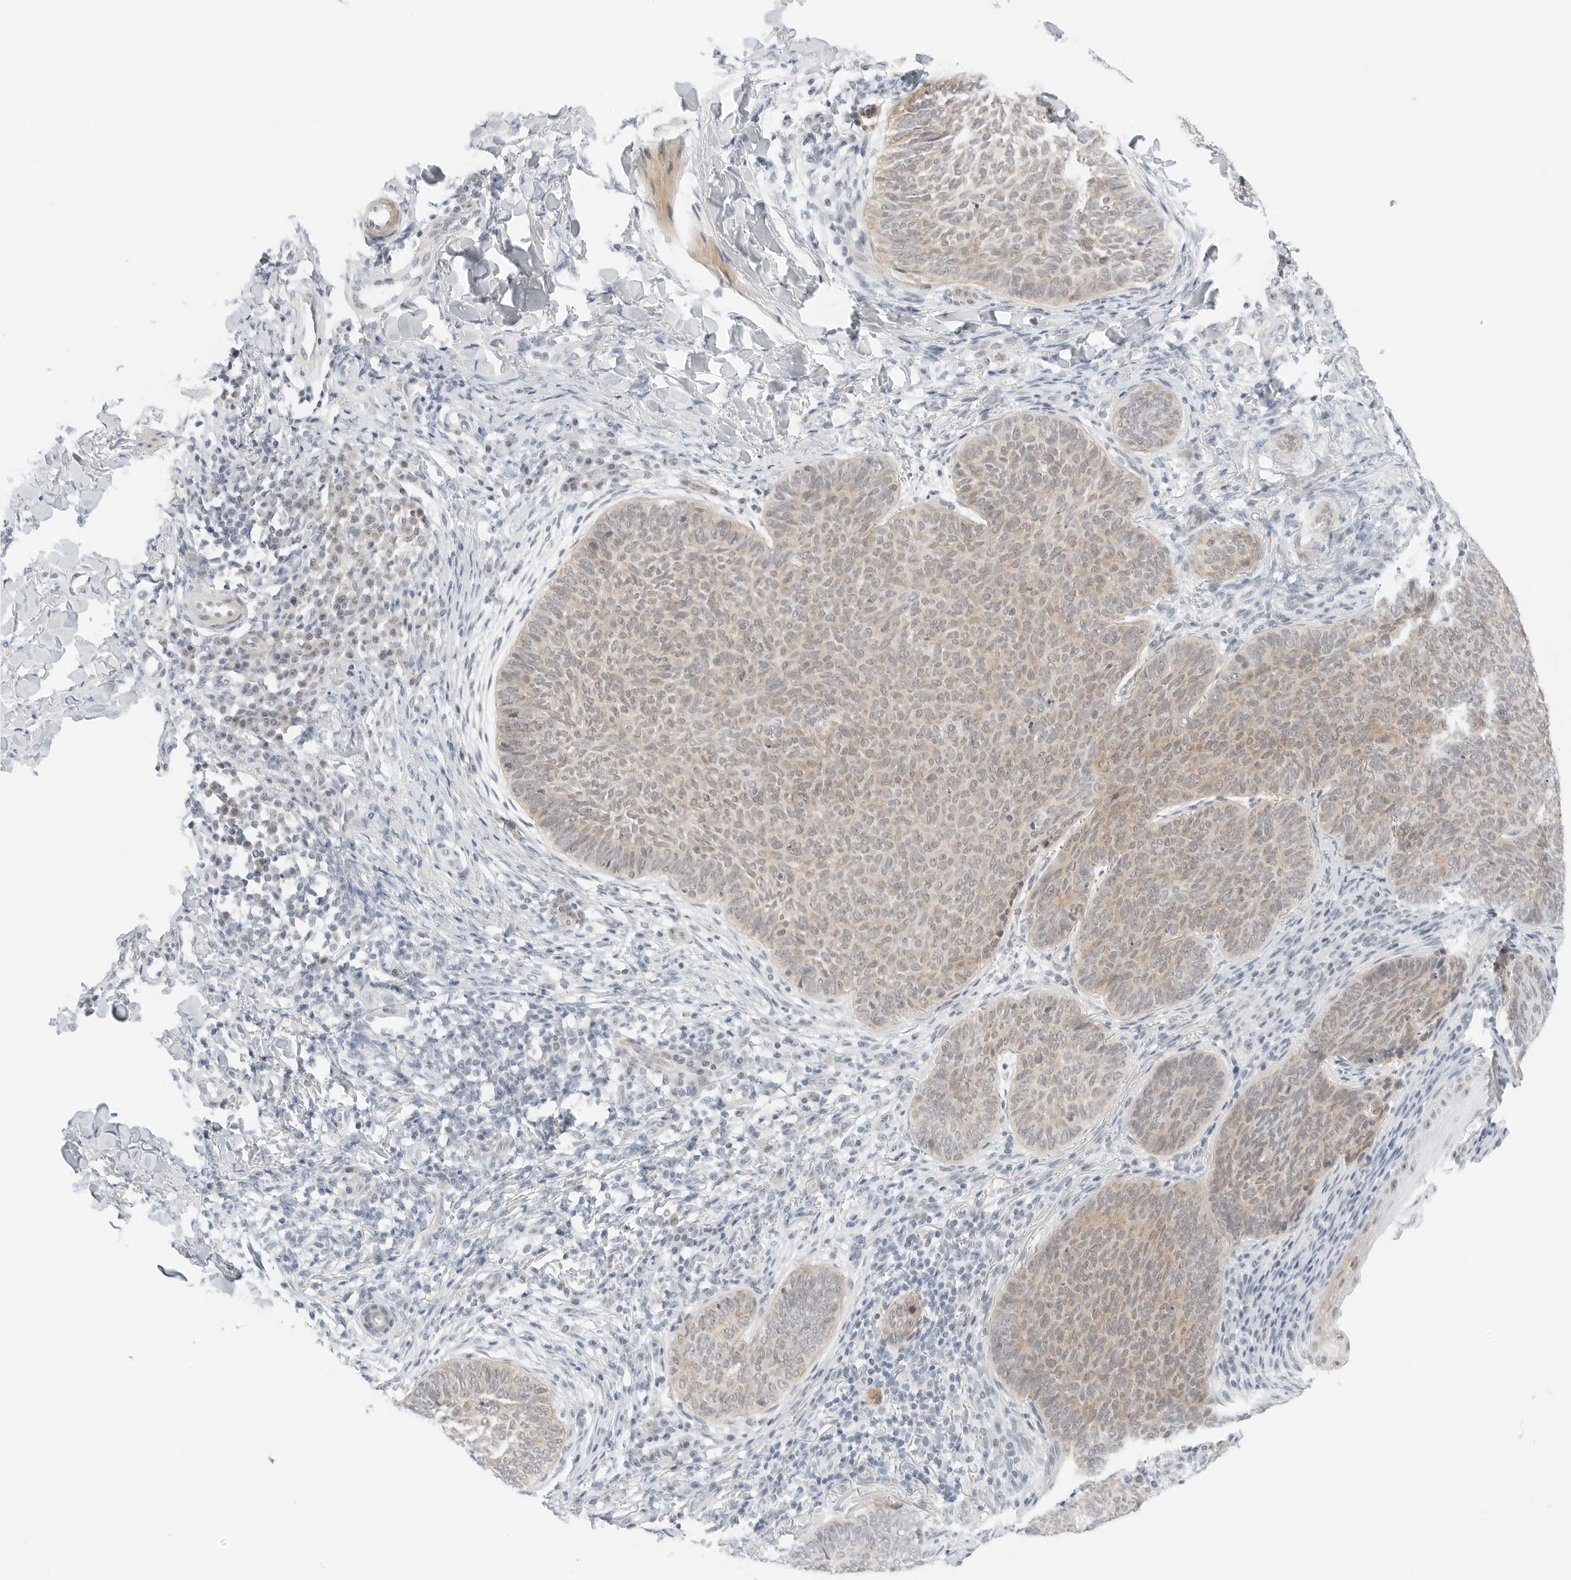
{"staining": {"intensity": "weak", "quantity": "25%-75%", "location": "cytoplasmic/membranous"}, "tissue": "skin cancer", "cell_type": "Tumor cells", "image_type": "cancer", "snomed": [{"axis": "morphology", "description": "Normal tissue, NOS"}, {"axis": "morphology", "description": "Basal cell carcinoma"}, {"axis": "topography", "description": "Skin"}], "caption": "Protein staining exhibits weak cytoplasmic/membranous expression in approximately 25%-75% of tumor cells in skin cancer (basal cell carcinoma).", "gene": "CCSAP", "patient": {"sex": "male", "age": 50}}